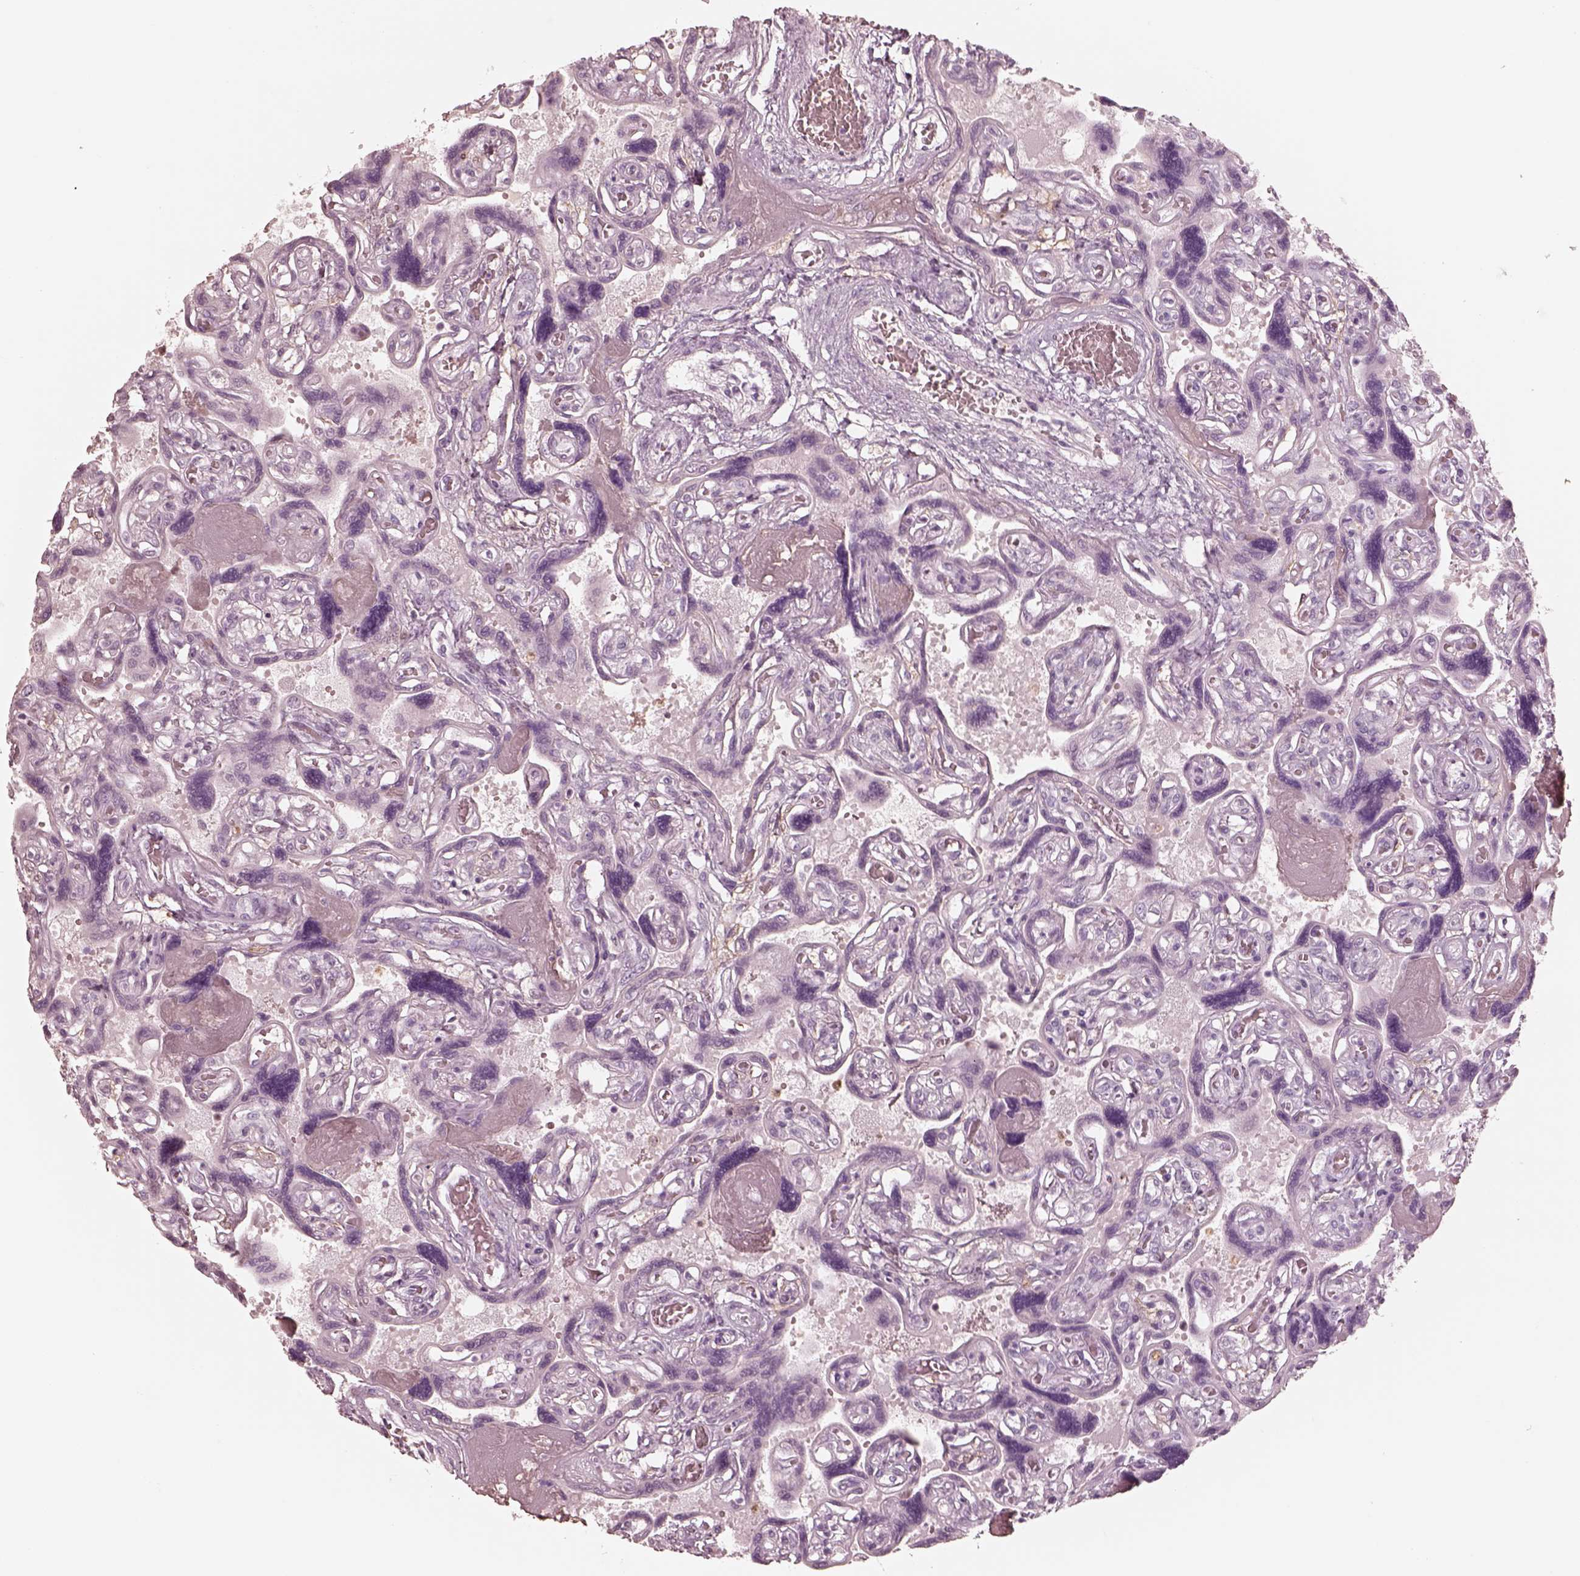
{"staining": {"intensity": "negative", "quantity": "none", "location": "none"}, "tissue": "placenta", "cell_type": "Decidual cells", "image_type": "normal", "snomed": [{"axis": "morphology", "description": "Normal tissue, NOS"}, {"axis": "topography", "description": "Placenta"}], "caption": "The image exhibits no significant expression in decidual cells of placenta. (DAB (3,3'-diaminobenzidine) IHC visualized using brightfield microscopy, high magnification).", "gene": "GPRIN1", "patient": {"sex": "female", "age": 32}}